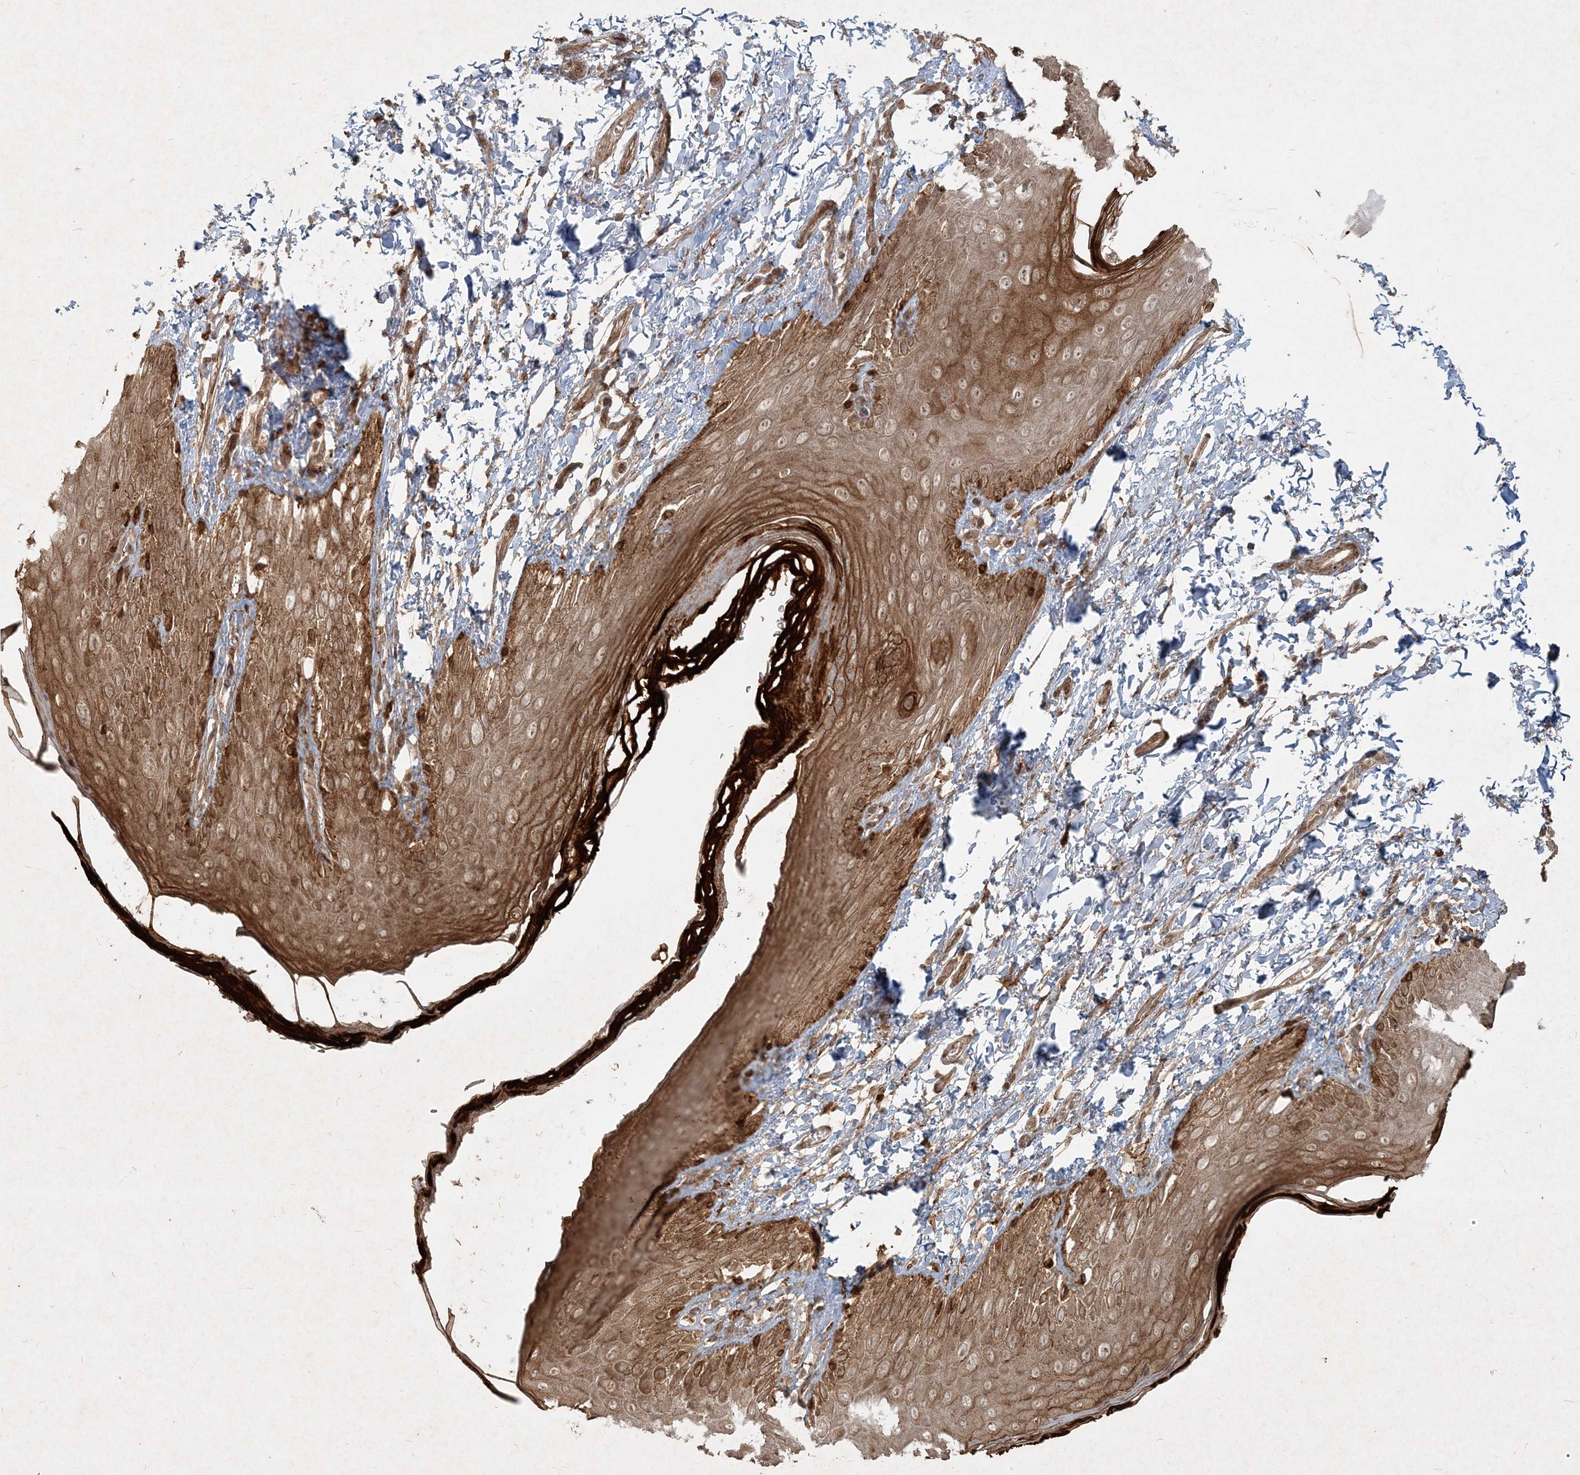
{"staining": {"intensity": "moderate", "quantity": ">75%", "location": "cytoplasmic/membranous,nuclear"}, "tissue": "skin", "cell_type": "Epidermal cells", "image_type": "normal", "snomed": [{"axis": "morphology", "description": "Normal tissue, NOS"}, {"axis": "topography", "description": "Anal"}], "caption": "This photomicrograph reveals benign skin stained with IHC to label a protein in brown. The cytoplasmic/membranous,nuclear of epidermal cells show moderate positivity for the protein. Nuclei are counter-stained blue.", "gene": "NARS1", "patient": {"sex": "male", "age": 44}}